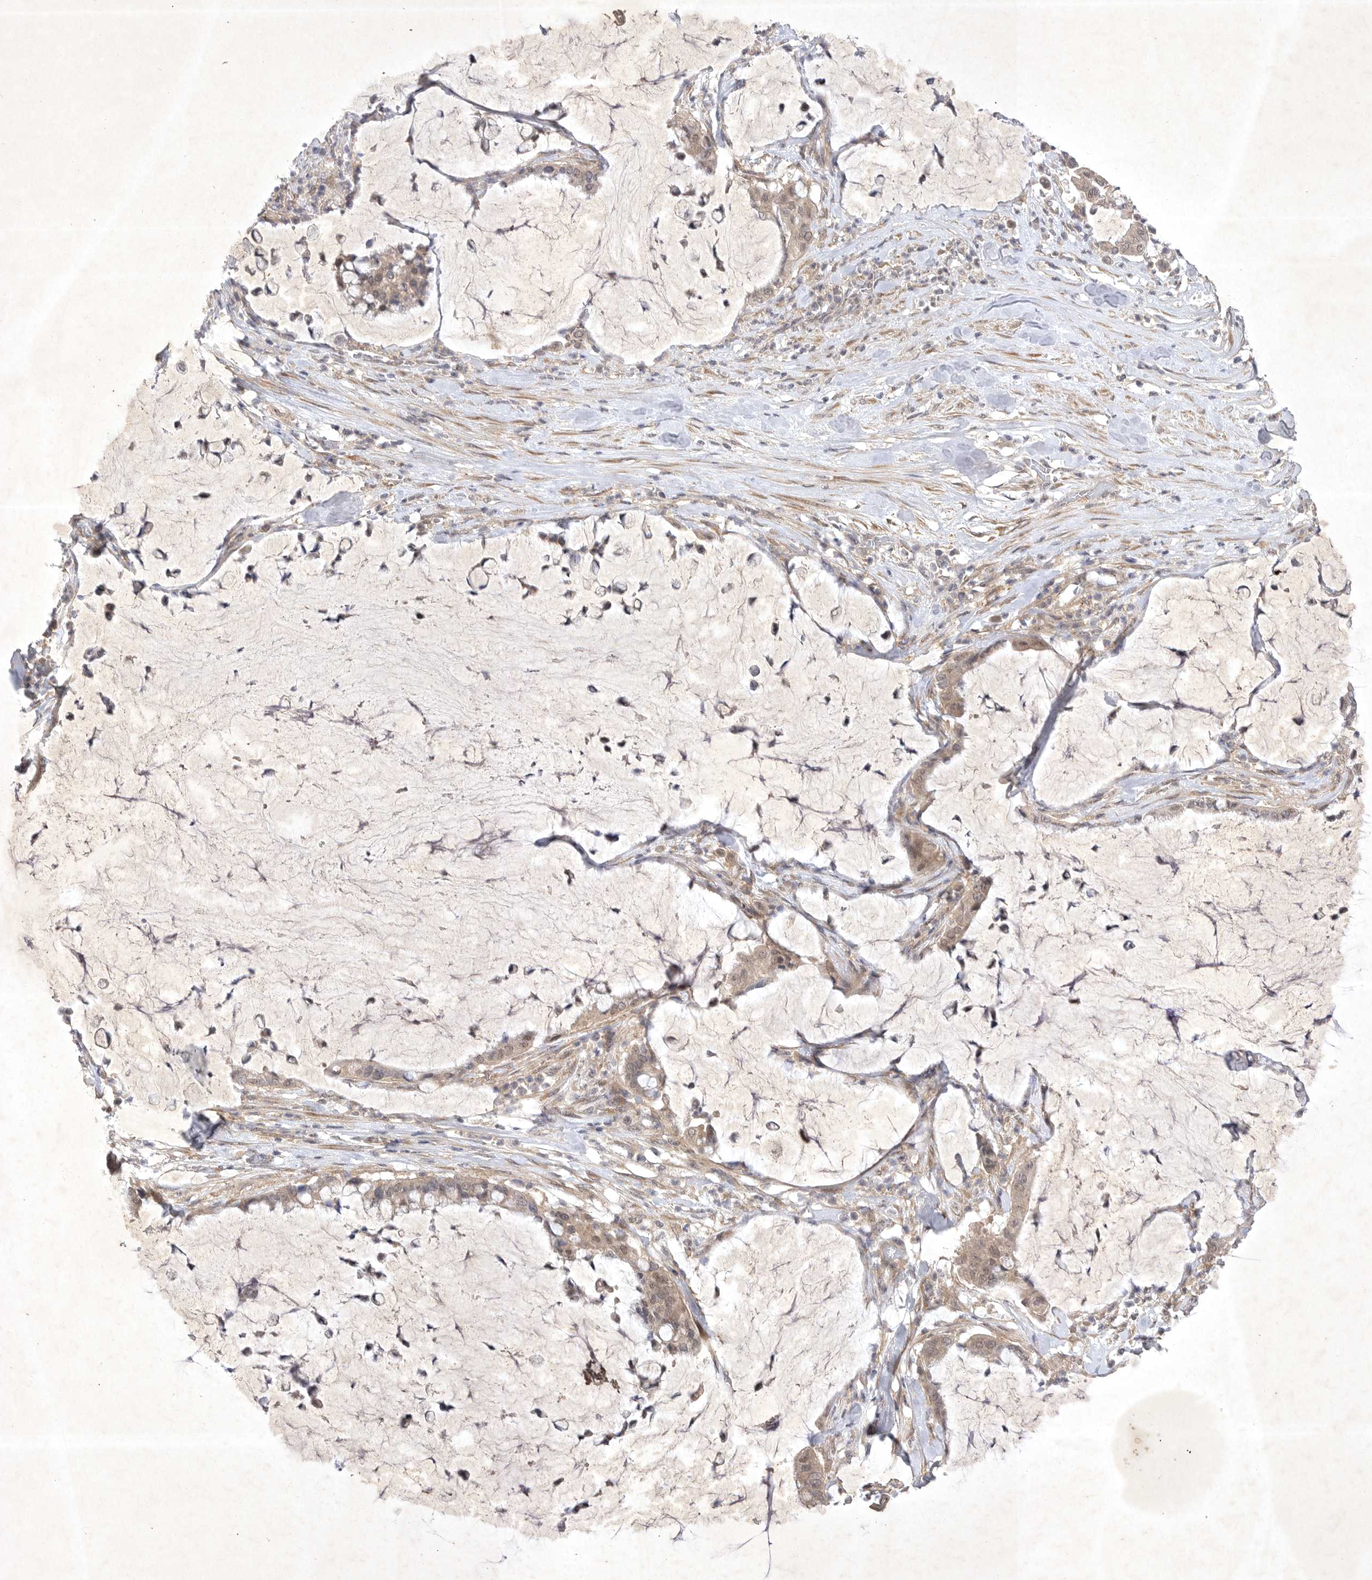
{"staining": {"intensity": "weak", "quantity": ">75%", "location": "cytoplasmic/membranous"}, "tissue": "pancreatic cancer", "cell_type": "Tumor cells", "image_type": "cancer", "snomed": [{"axis": "morphology", "description": "Adenocarcinoma, NOS"}, {"axis": "topography", "description": "Pancreas"}], "caption": "Immunohistochemical staining of human adenocarcinoma (pancreatic) demonstrates weak cytoplasmic/membranous protein staining in about >75% of tumor cells.", "gene": "PTPDC1", "patient": {"sex": "male", "age": 41}}